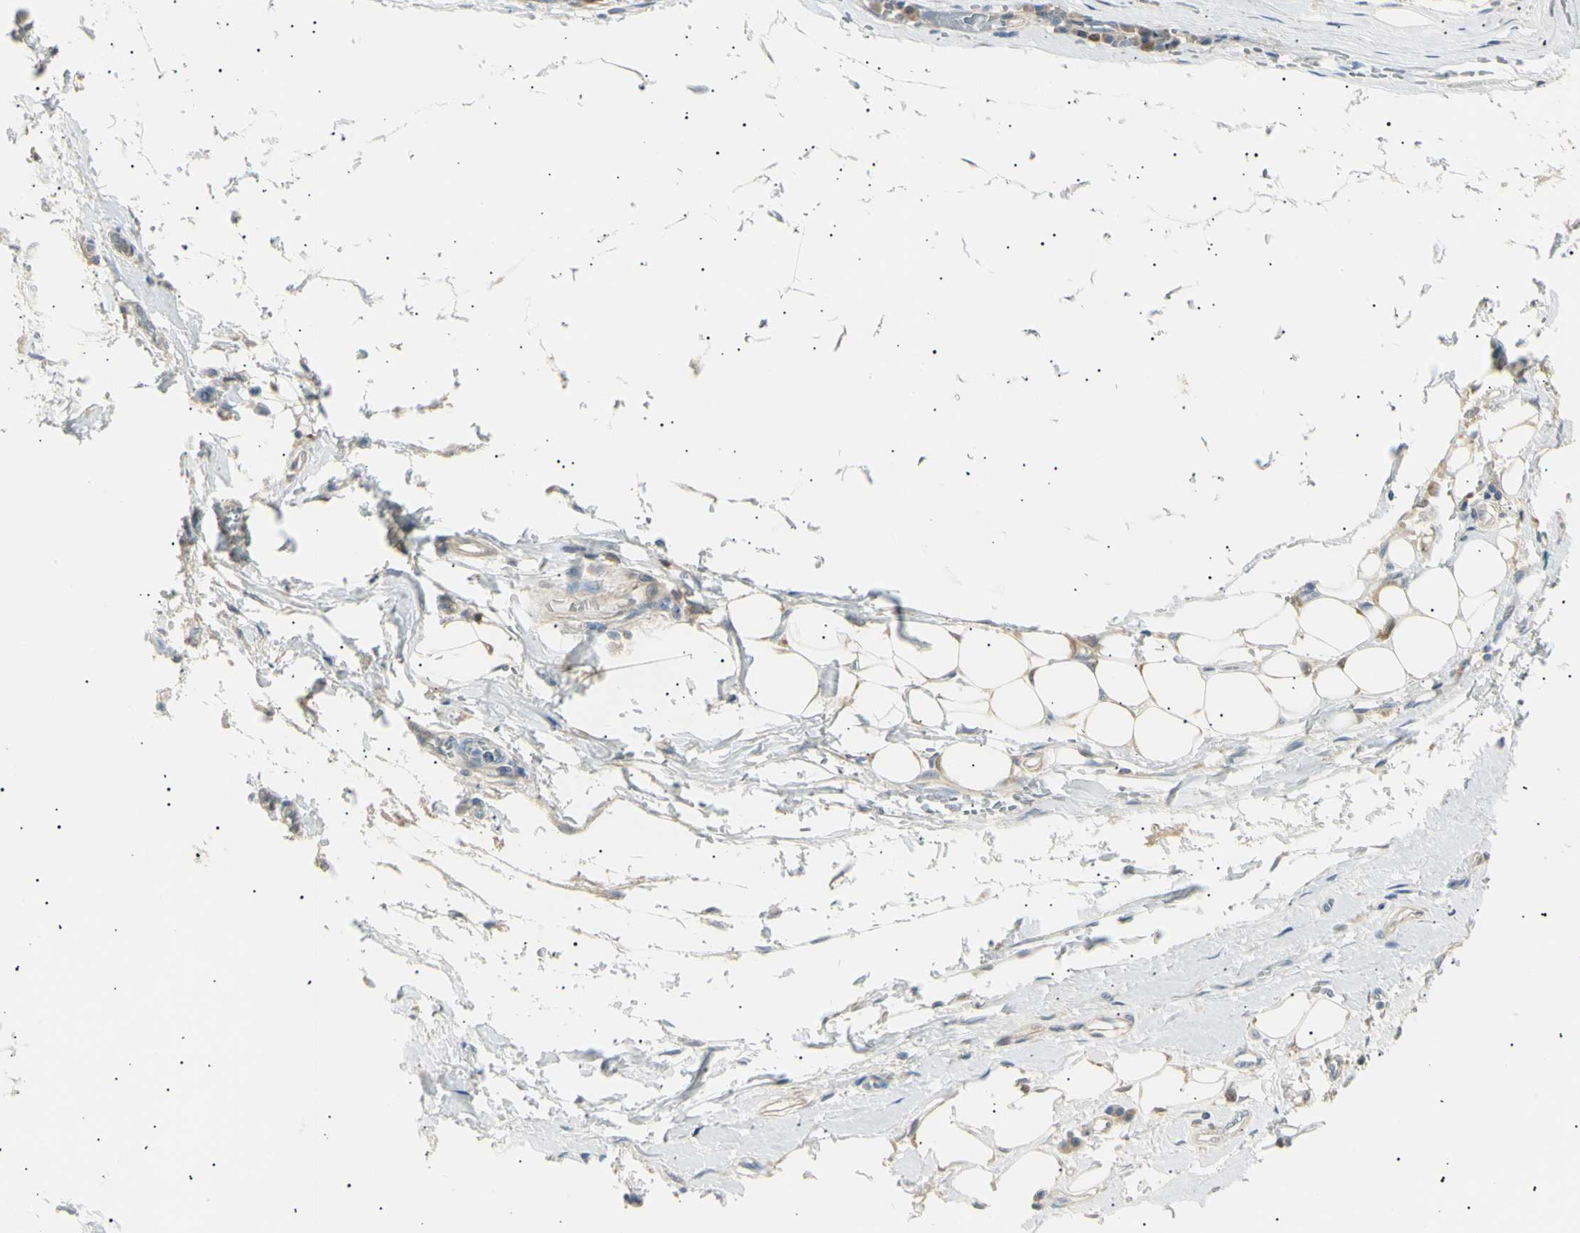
{"staining": {"intensity": "weak", "quantity": "<25%", "location": "cytoplasmic/membranous"}, "tissue": "adipose tissue", "cell_type": "Adipocytes", "image_type": "normal", "snomed": [{"axis": "morphology", "description": "Normal tissue, NOS"}, {"axis": "morphology", "description": "Adenocarcinoma, NOS"}, {"axis": "topography", "description": "Esophagus"}], "caption": "Adipose tissue stained for a protein using immunohistochemistry exhibits no expression adipocytes.", "gene": "LHPP", "patient": {"sex": "male", "age": 62}}